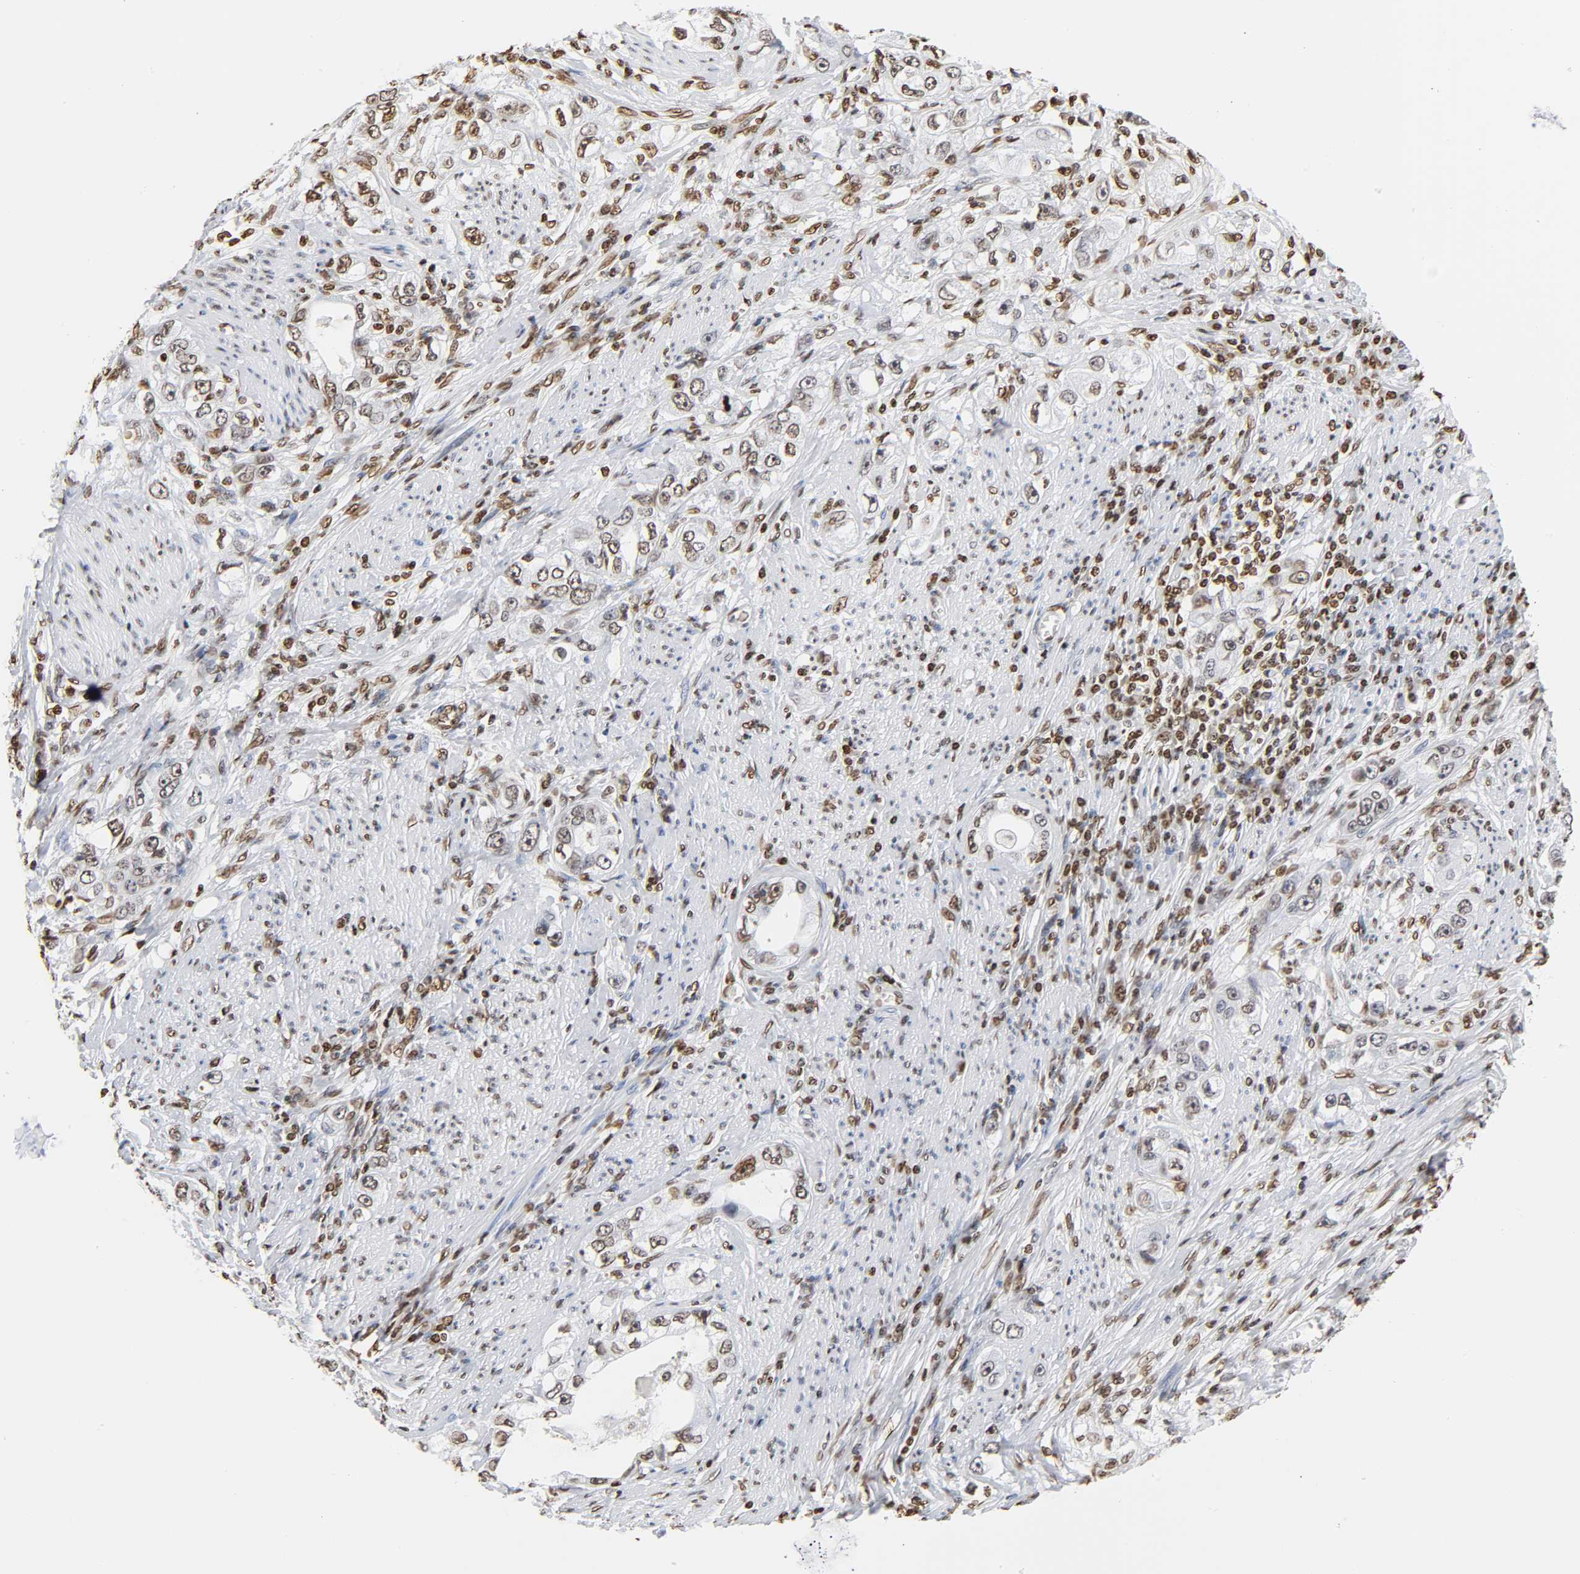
{"staining": {"intensity": "moderate", "quantity": ">75%", "location": "nuclear"}, "tissue": "stomach cancer", "cell_type": "Tumor cells", "image_type": "cancer", "snomed": [{"axis": "morphology", "description": "Adenocarcinoma, NOS"}, {"axis": "topography", "description": "Stomach, lower"}], "caption": "This image reveals immunohistochemistry (IHC) staining of human stomach cancer (adenocarcinoma), with medium moderate nuclear staining in about >75% of tumor cells.", "gene": "HOXA6", "patient": {"sex": "female", "age": 93}}